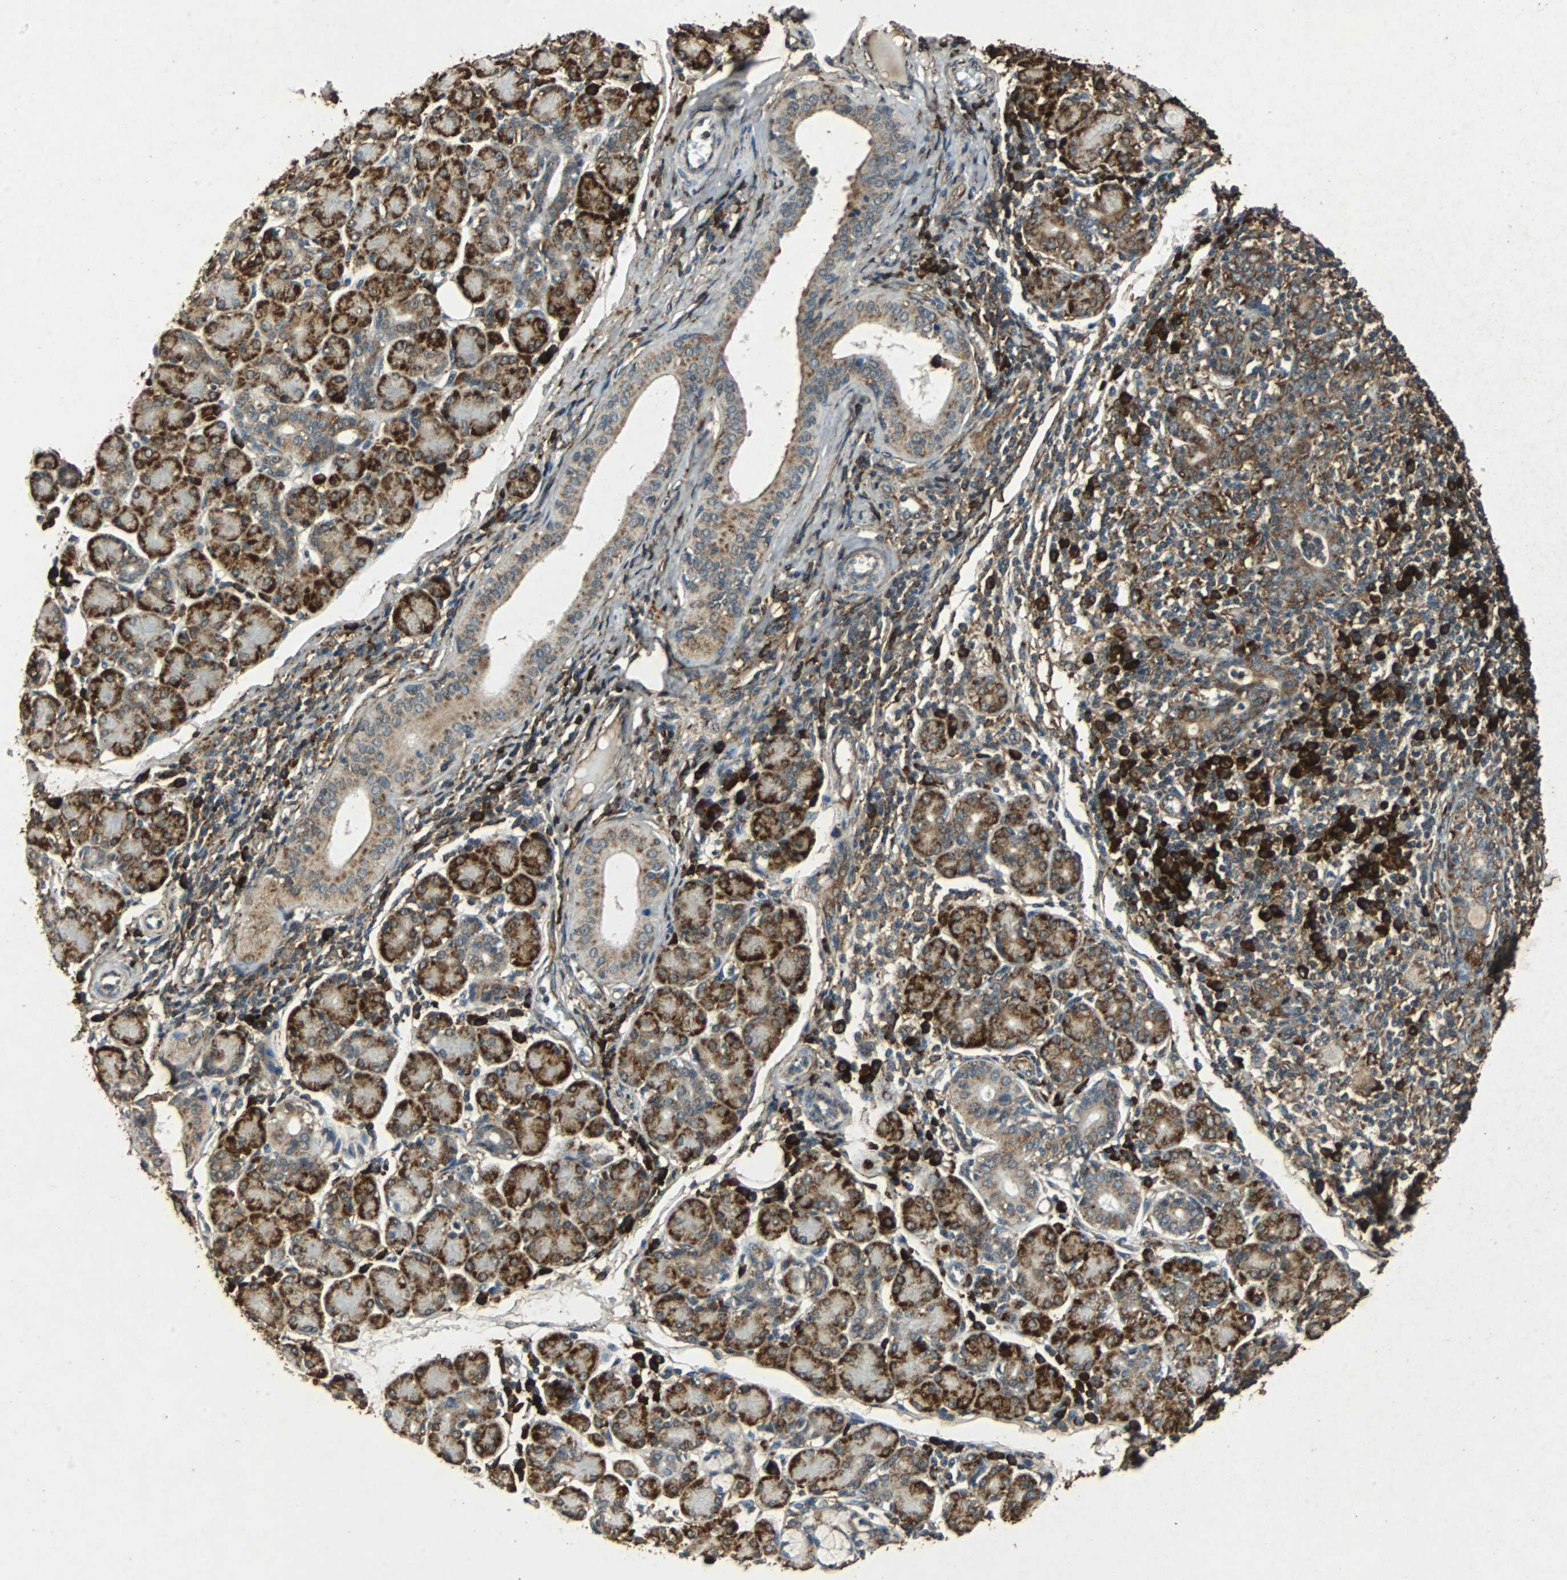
{"staining": {"intensity": "strong", "quantity": "25%-75%", "location": "cytoplasmic/membranous"}, "tissue": "salivary gland", "cell_type": "Glandular cells", "image_type": "normal", "snomed": [{"axis": "morphology", "description": "Normal tissue, NOS"}, {"axis": "morphology", "description": "Inflammation, NOS"}, {"axis": "topography", "description": "Lymph node"}, {"axis": "topography", "description": "Salivary gland"}], "caption": "DAB immunohistochemical staining of normal salivary gland exhibits strong cytoplasmic/membranous protein expression in about 25%-75% of glandular cells. (IHC, brightfield microscopy, high magnification).", "gene": "NAA10", "patient": {"sex": "male", "age": 3}}